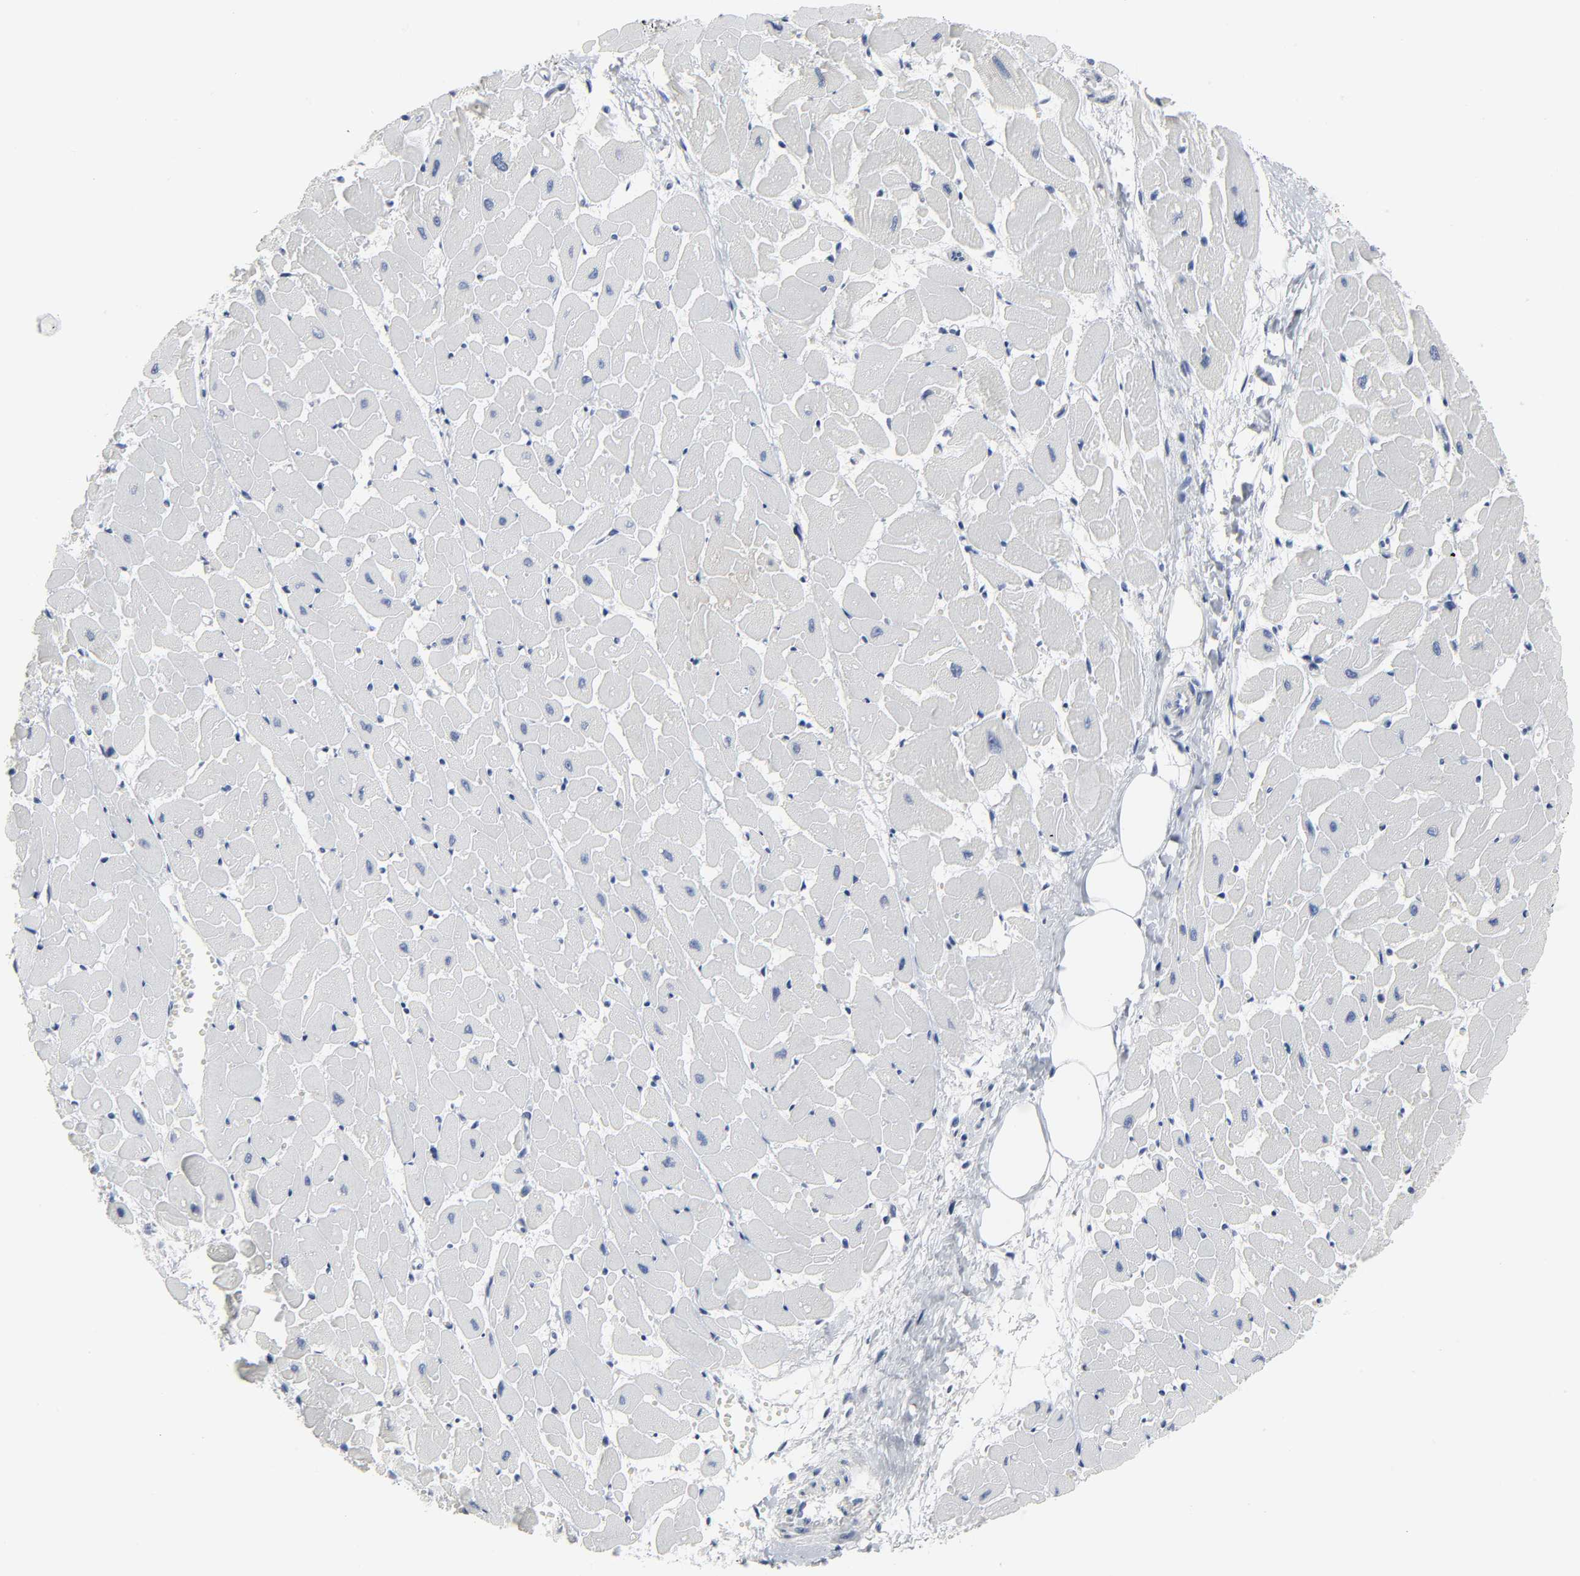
{"staining": {"intensity": "negative", "quantity": "none", "location": "none"}, "tissue": "heart muscle", "cell_type": "Cardiomyocytes", "image_type": "normal", "snomed": [{"axis": "morphology", "description": "Normal tissue, NOS"}, {"axis": "topography", "description": "Heart"}], "caption": "DAB immunohistochemical staining of normal human heart muscle displays no significant staining in cardiomyocytes.", "gene": "SALL2", "patient": {"sex": "female", "age": 19}}